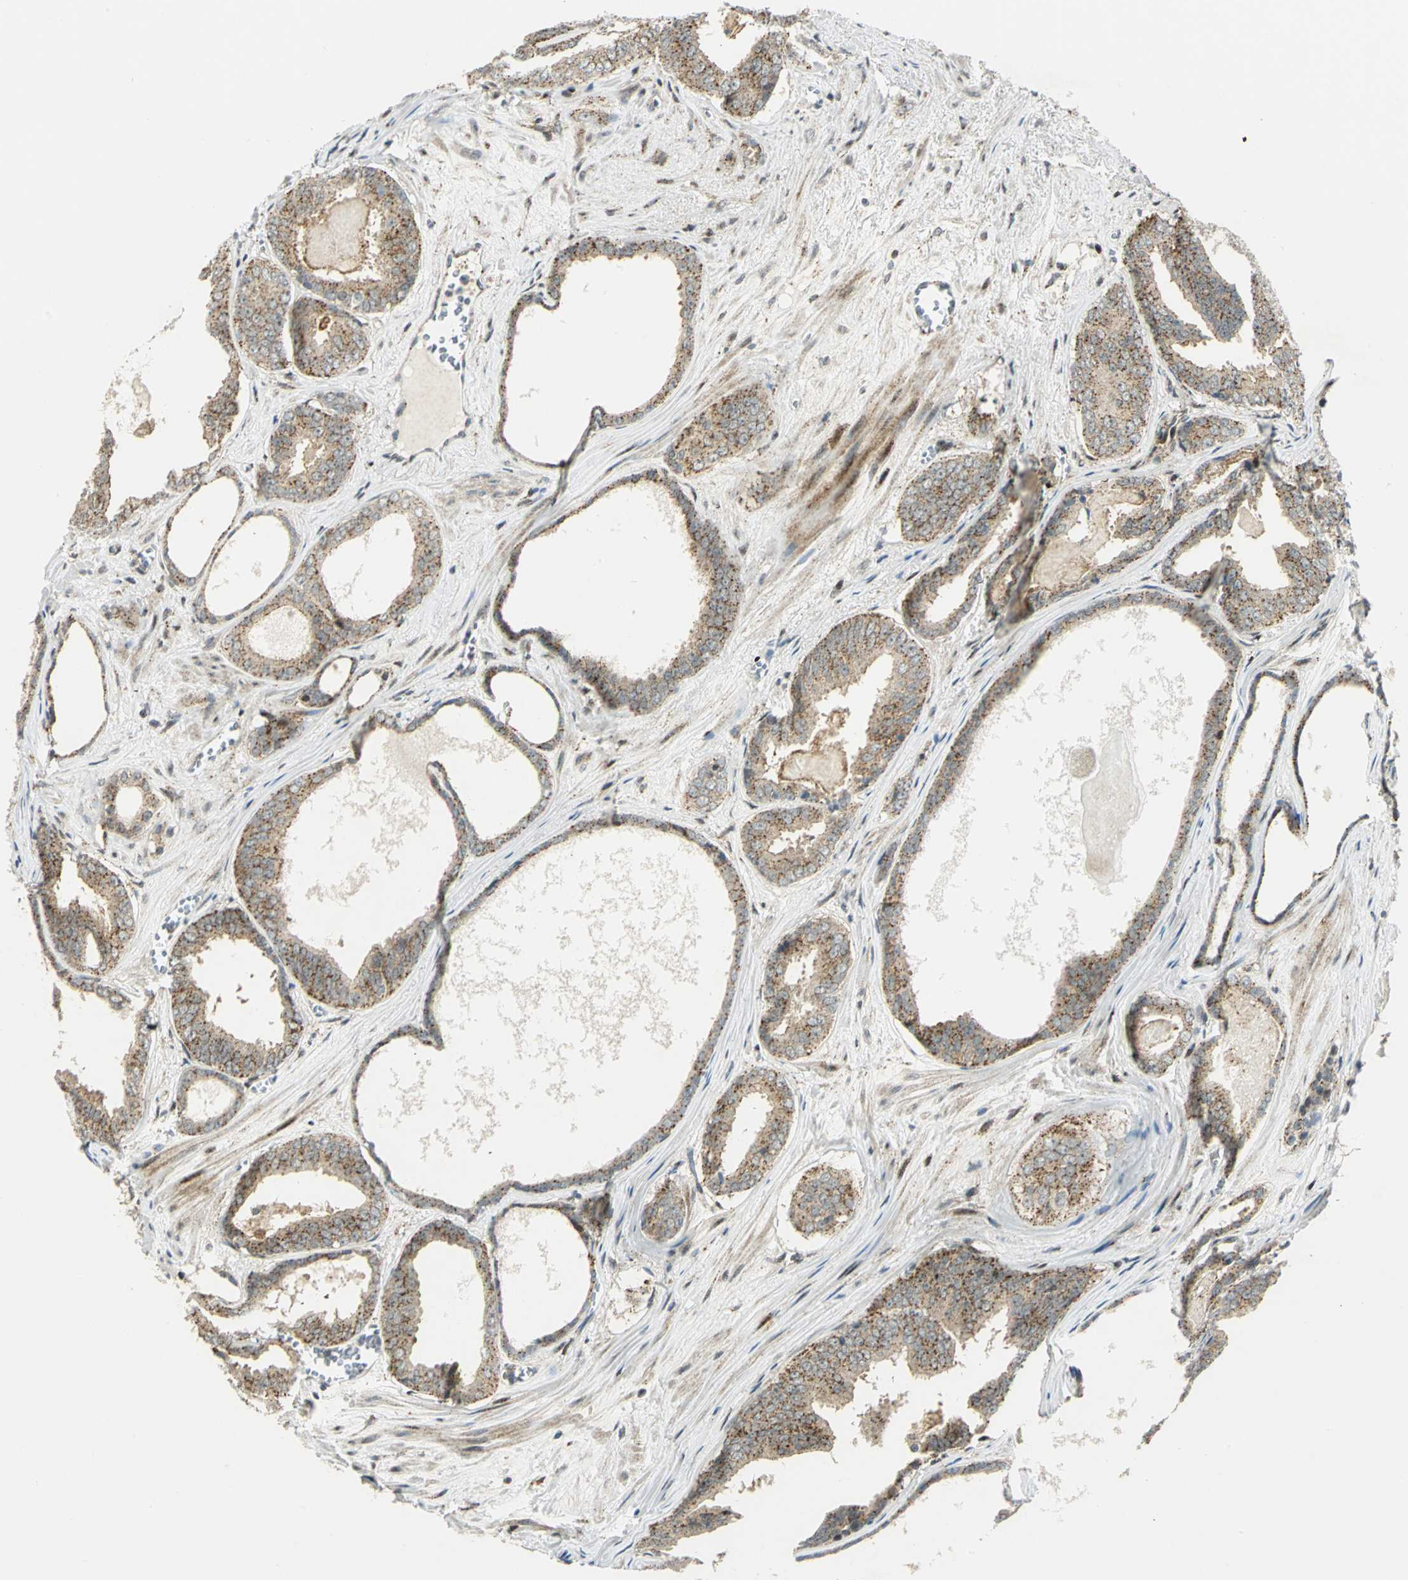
{"staining": {"intensity": "moderate", "quantity": ">75%", "location": "cytoplasmic/membranous"}, "tissue": "prostate cancer", "cell_type": "Tumor cells", "image_type": "cancer", "snomed": [{"axis": "morphology", "description": "Adenocarcinoma, Medium grade"}, {"axis": "topography", "description": "Prostate"}], "caption": "Prostate cancer was stained to show a protein in brown. There is medium levels of moderate cytoplasmic/membranous expression in about >75% of tumor cells. The staining was performed using DAB (3,3'-diaminobenzidine), with brown indicating positive protein expression. Nuclei are stained blue with hematoxylin.", "gene": "ATP6V1A", "patient": {"sex": "male", "age": 79}}